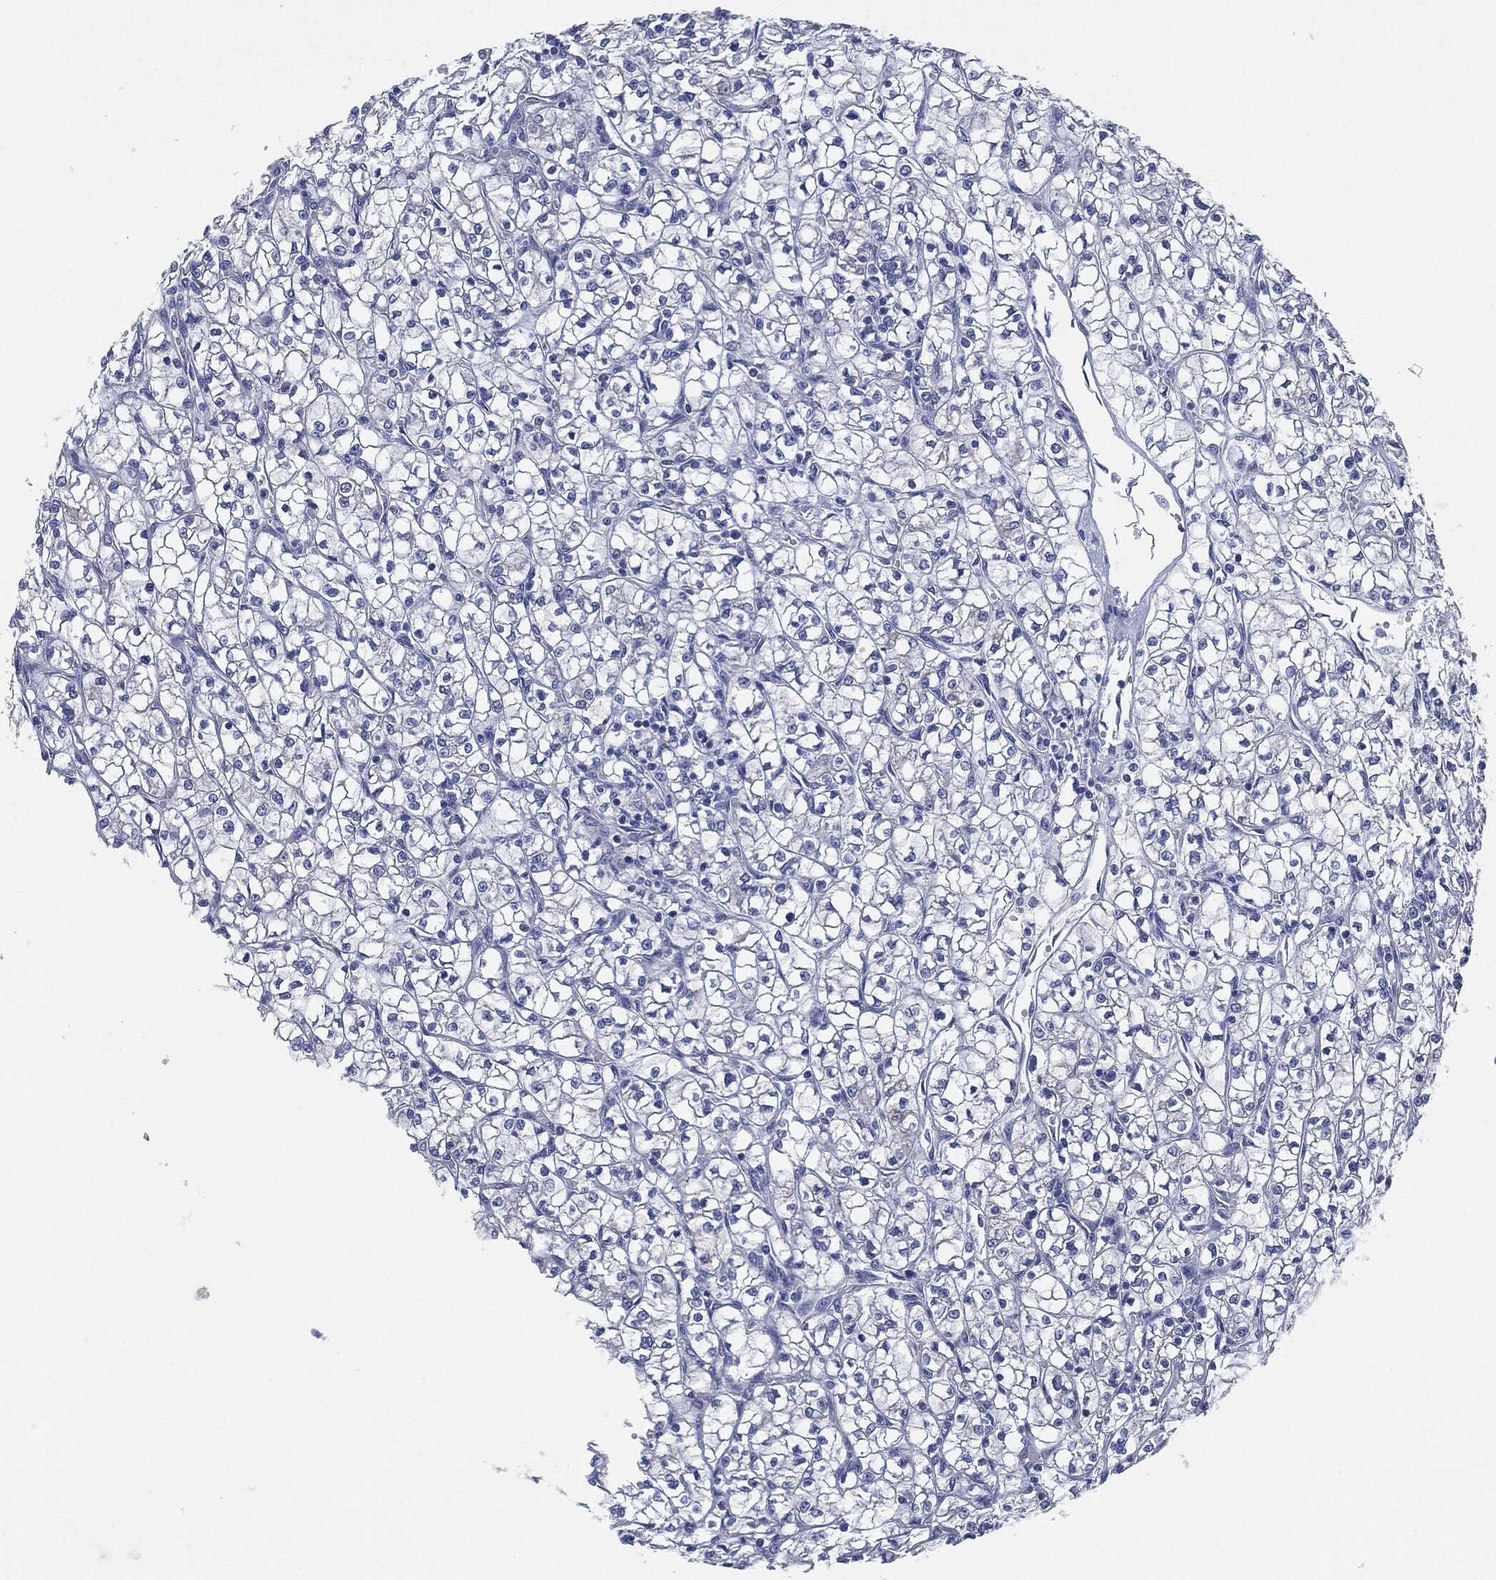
{"staining": {"intensity": "negative", "quantity": "none", "location": "none"}, "tissue": "renal cancer", "cell_type": "Tumor cells", "image_type": "cancer", "snomed": [{"axis": "morphology", "description": "Adenocarcinoma, NOS"}, {"axis": "topography", "description": "Kidney"}], "caption": "Human renal adenocarcinoma stained for a protein using immunohistochemistry (IHC) reveals no staining in tumor cells.", "gene": "SHROOM2", "patient": {"sex": "female", "age": 64}}